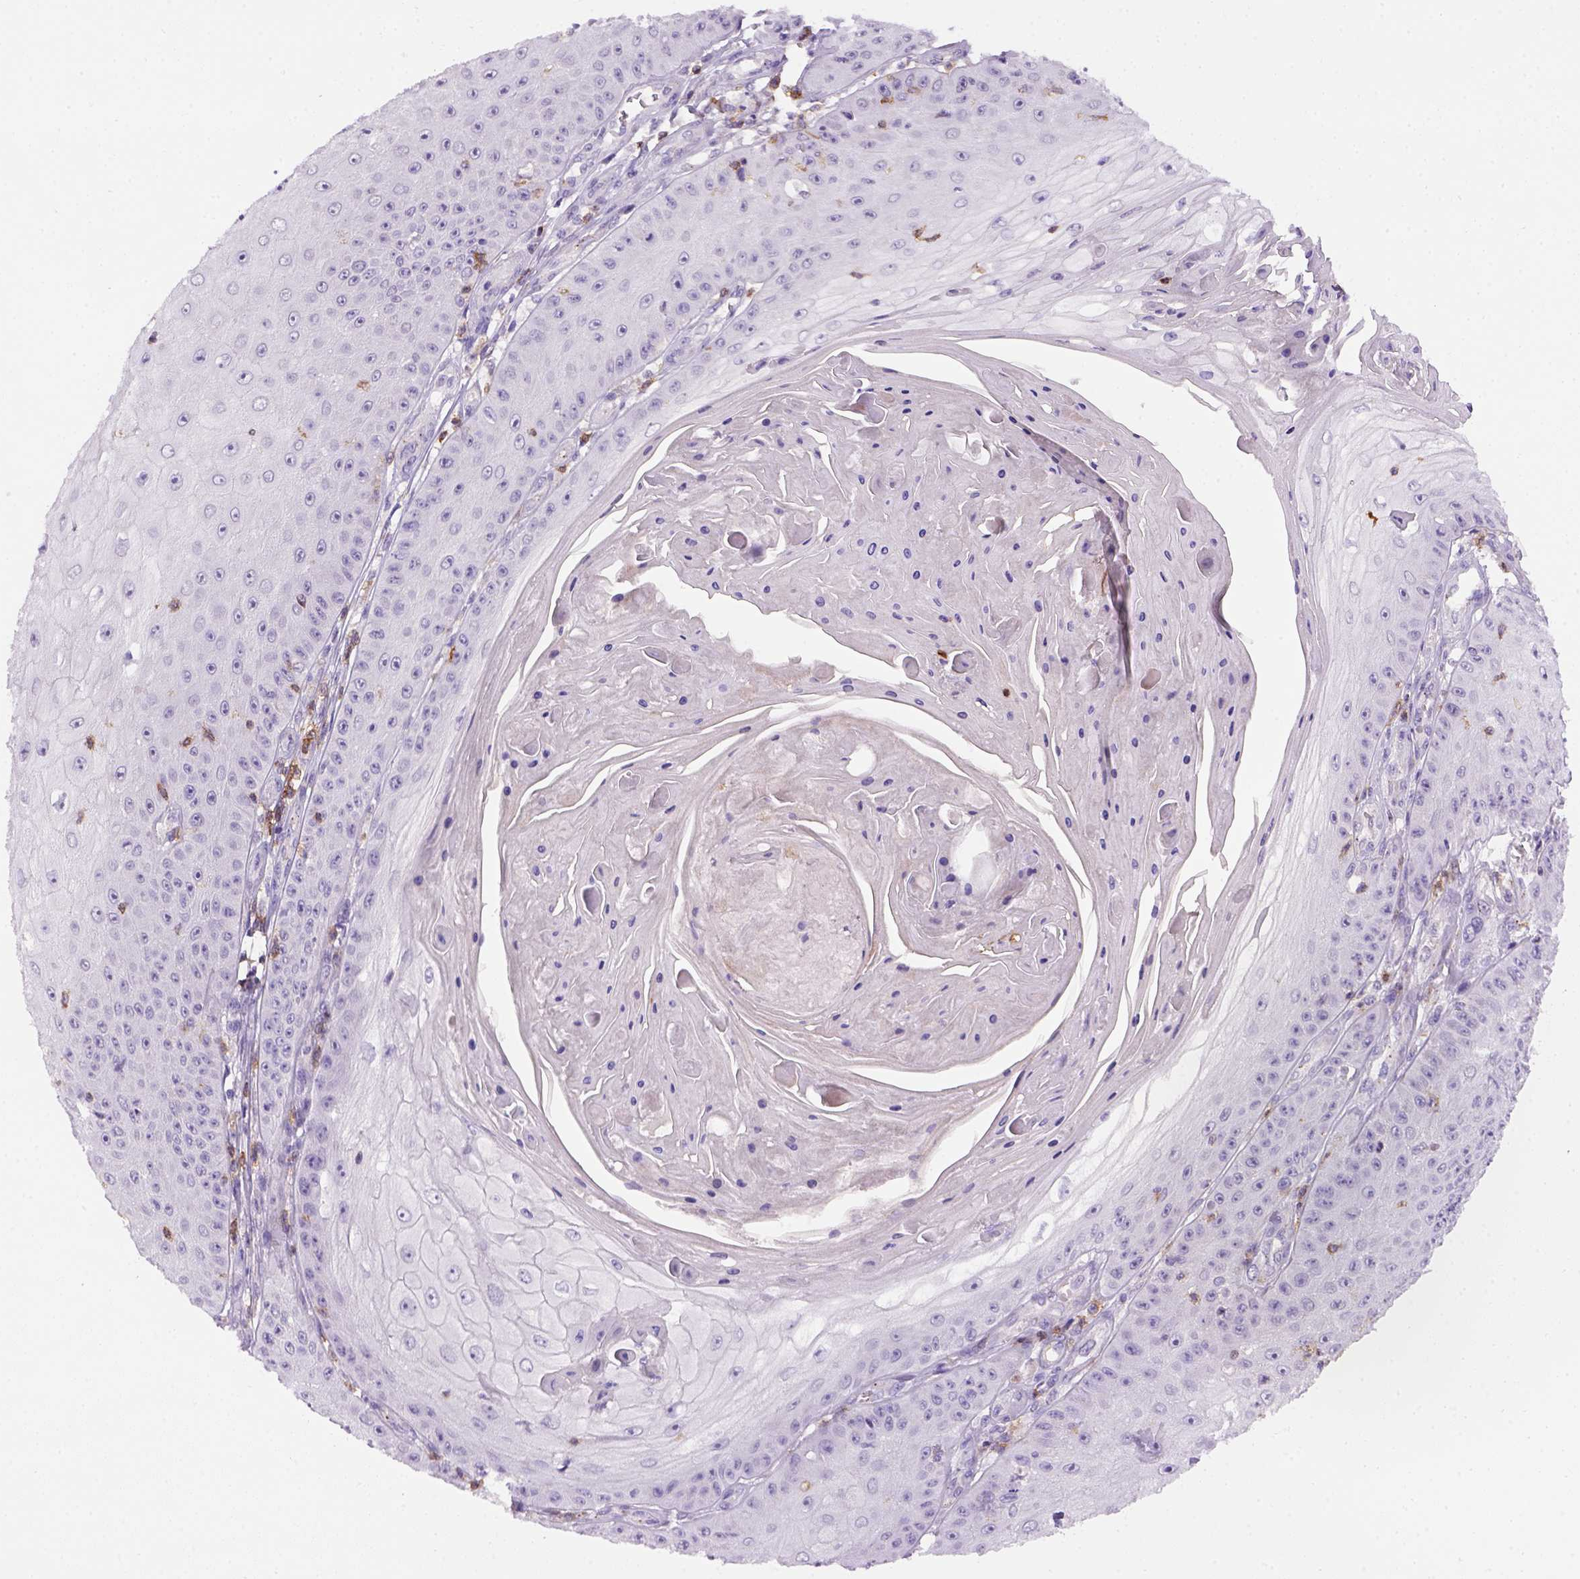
{"staining": {"intensity": "negative", "quantity": "none", "location": "none"}, "tissue": "skin cancer", "cell_type": "Tumor cells", "image_type": "cancer", "snomed": [{"axis": "morphology", "description": "Squamous cell carcinoma, NOS"}, {"axis": "topography", "description": "Skin"}], "caption": "High power microscopy photomicrograph of an immunohistochemistry (IHC) micrograph of skin cancer, revealing no significant expression in tumor cells.", "gene": "CD3E", "patient": {"sex": "male", "age": 70}}